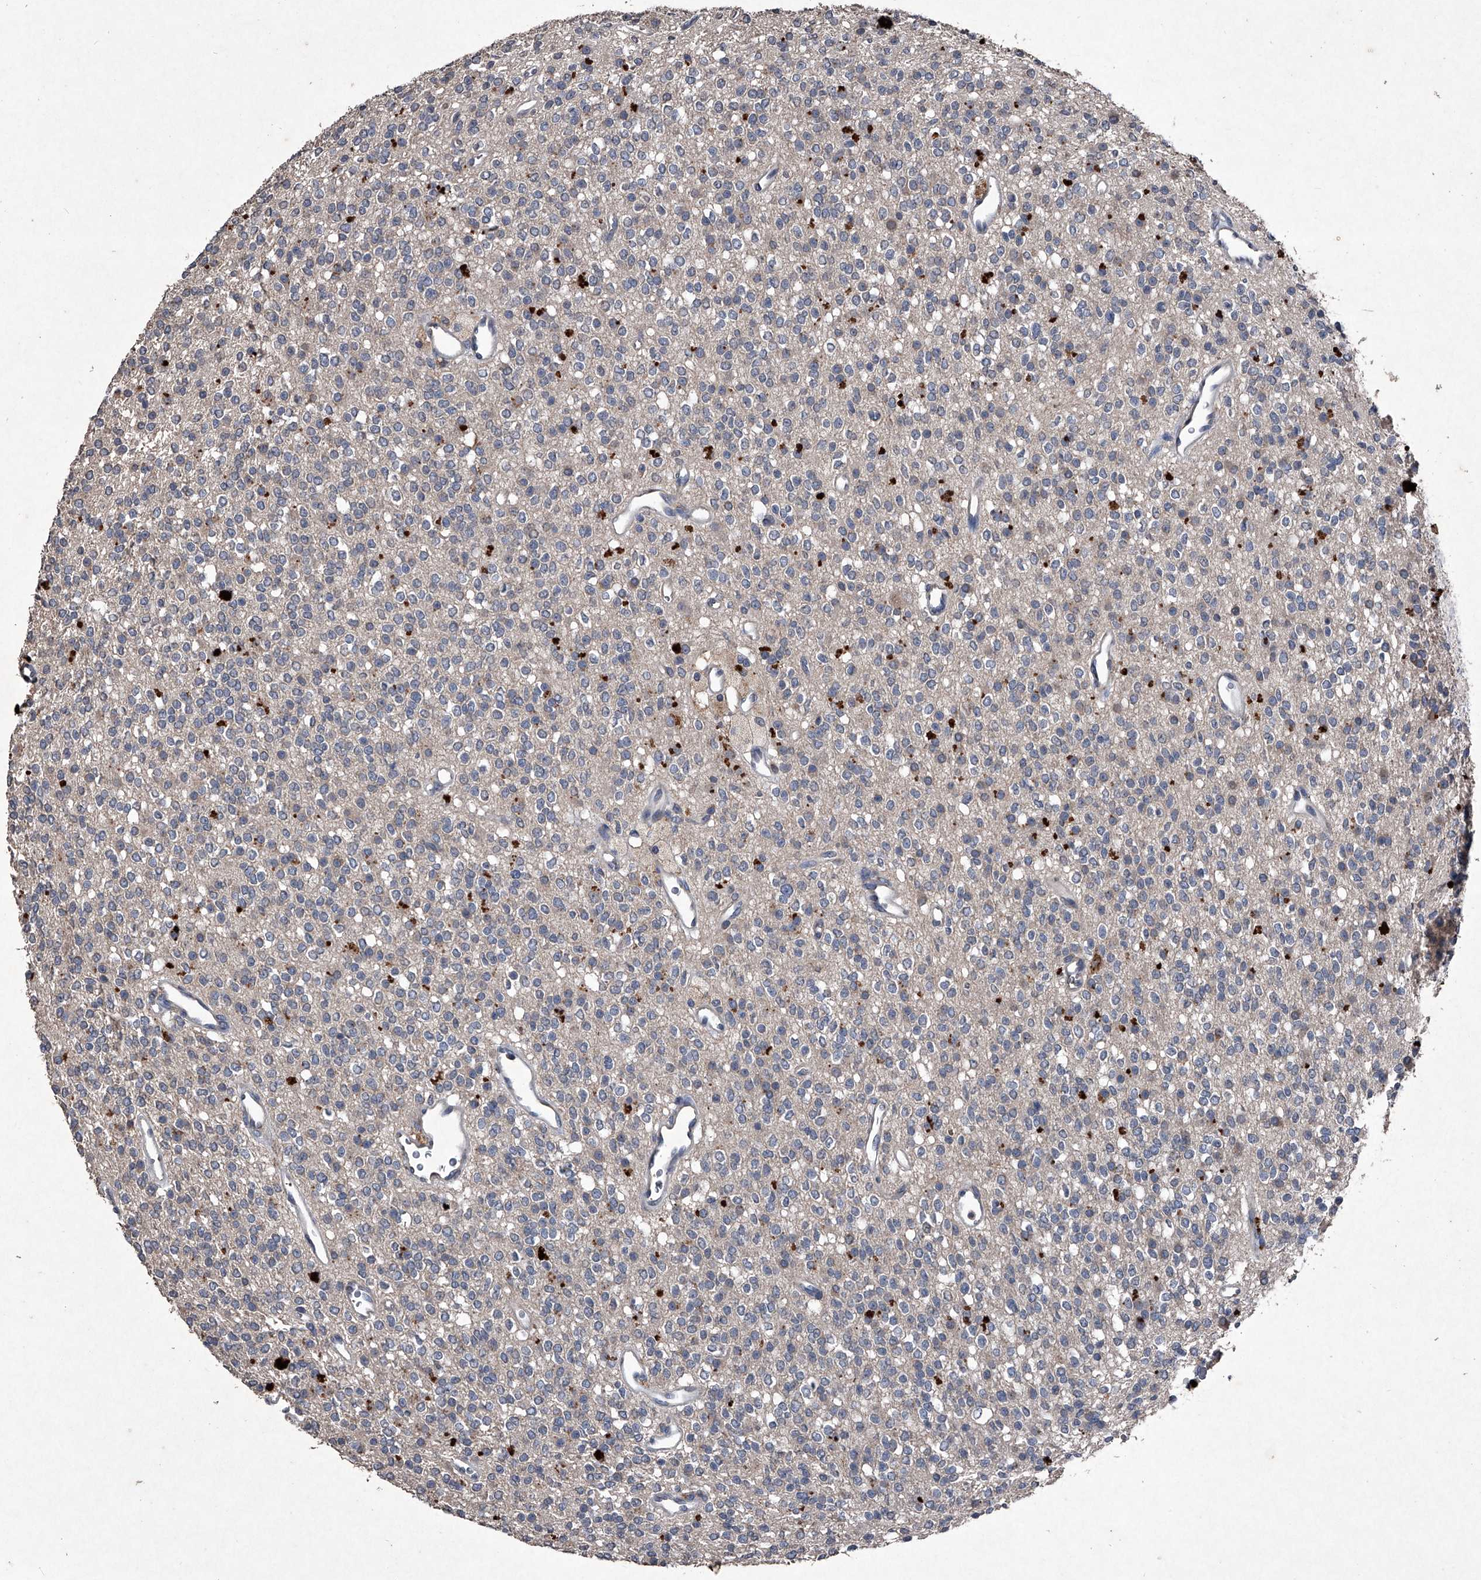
{"staining": {"intensity": "negative", "quantity": "none", "location": "none"}, "tissue": "glioma", "cell_type": "Tumor cells", "image_type": "cancer", "snomed": [{"axis": "morphology", "description": "Glioma, malignant, High grade"}, {"axis": "topography", "description": "Brain"}], "caption": "Glioma was stained to show a protein in brown. There is no significant staining in tumor cells.", "gene": "MAPKAP1", "patient": {"sex": "male", "age": 34}}